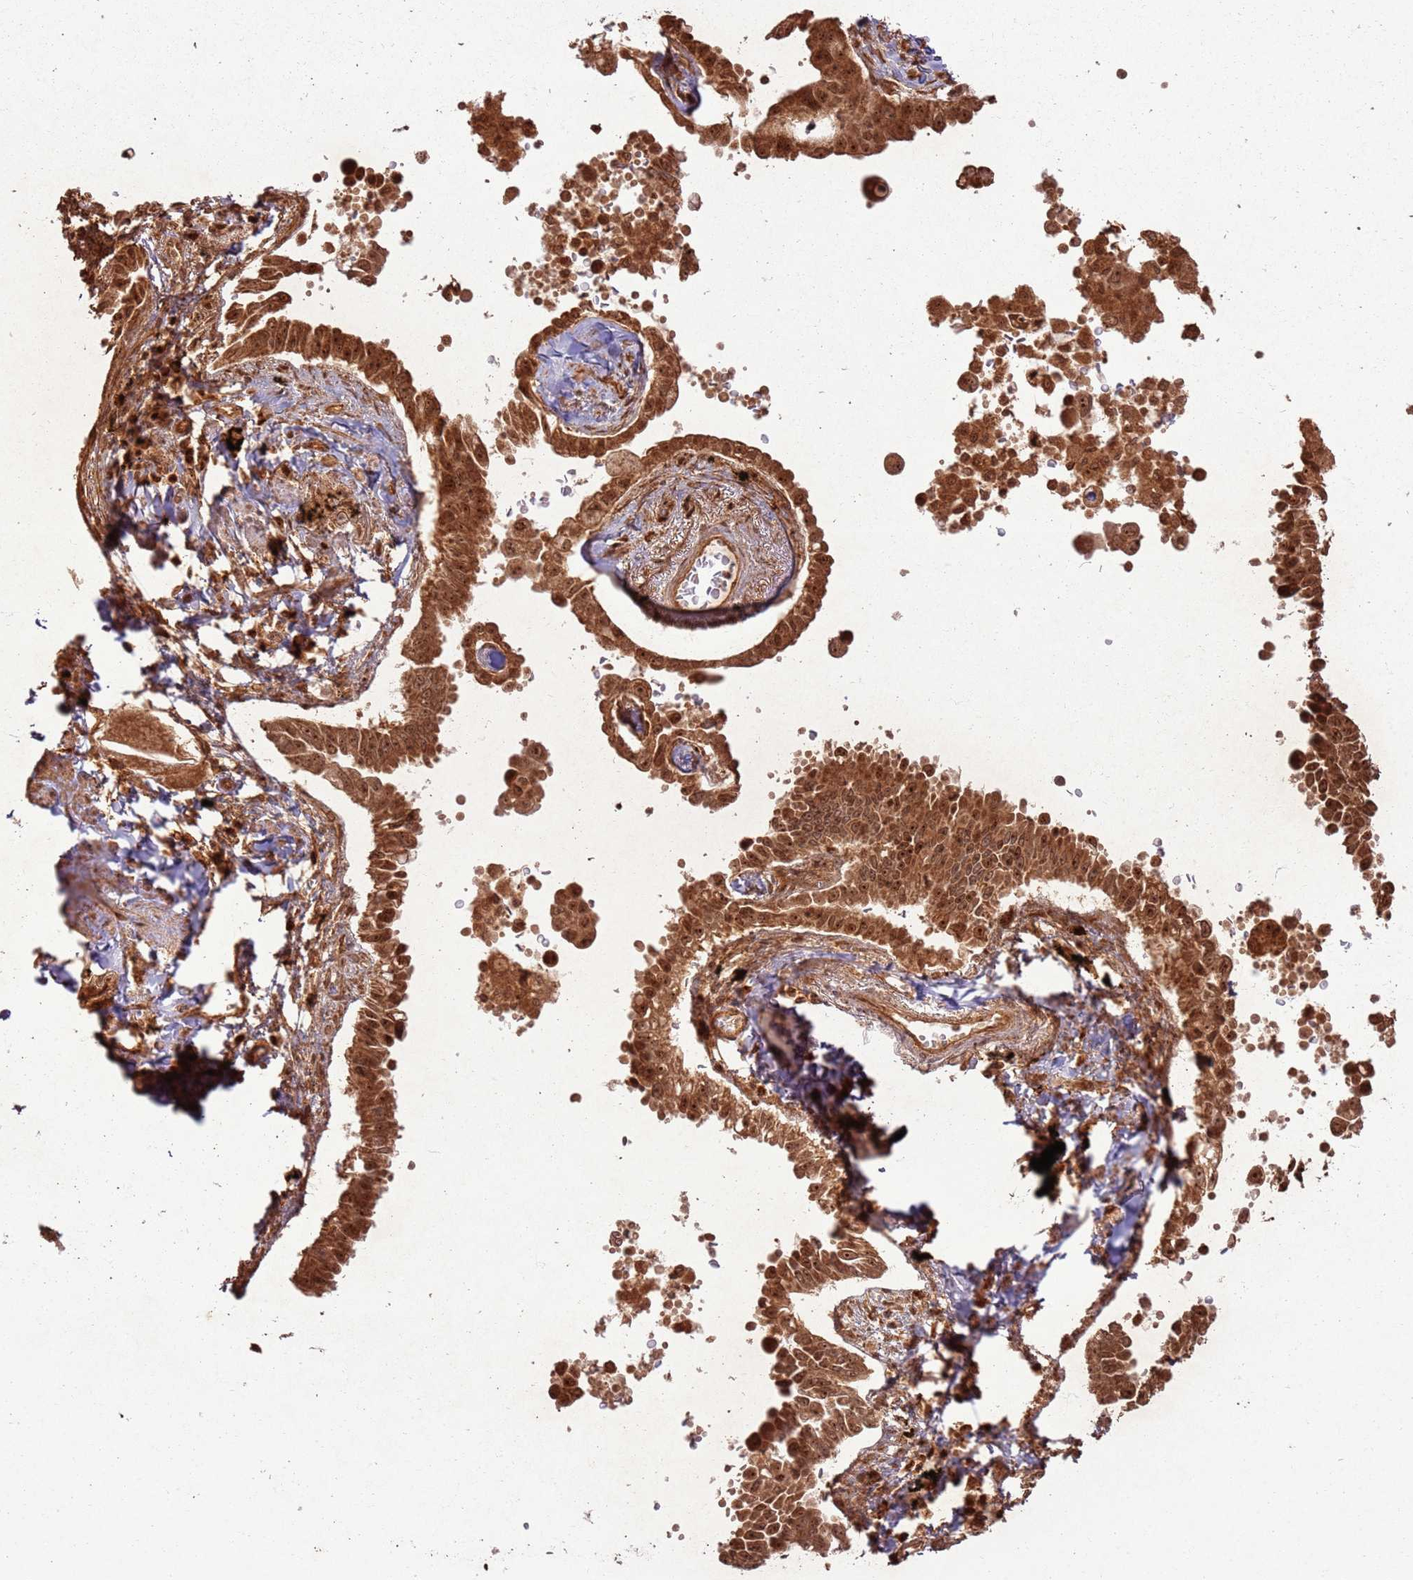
{"staining": {"intensity": "strong", "quantity": ">75%", "location": "cytoplasmic/membranous,nuclear"}, "tissue": "lung cancer", "cell_type": "Tumor cells", "image_type": "cancer", "snomed": [{"axis": "morphology", "description": "Adenocarcinoma, NOS"}, {"axis": "topography", "description": "Lung"}], "caption": "Immunohistochemistry (DAB) staining of adenocarcinoma (lung) displays strong cytoplasmic/membranous and nuclear protein positivity in about >75% of tumor cells.", "gene": "TBC1D13", "patient": {"sex": "male", "age": 67}}